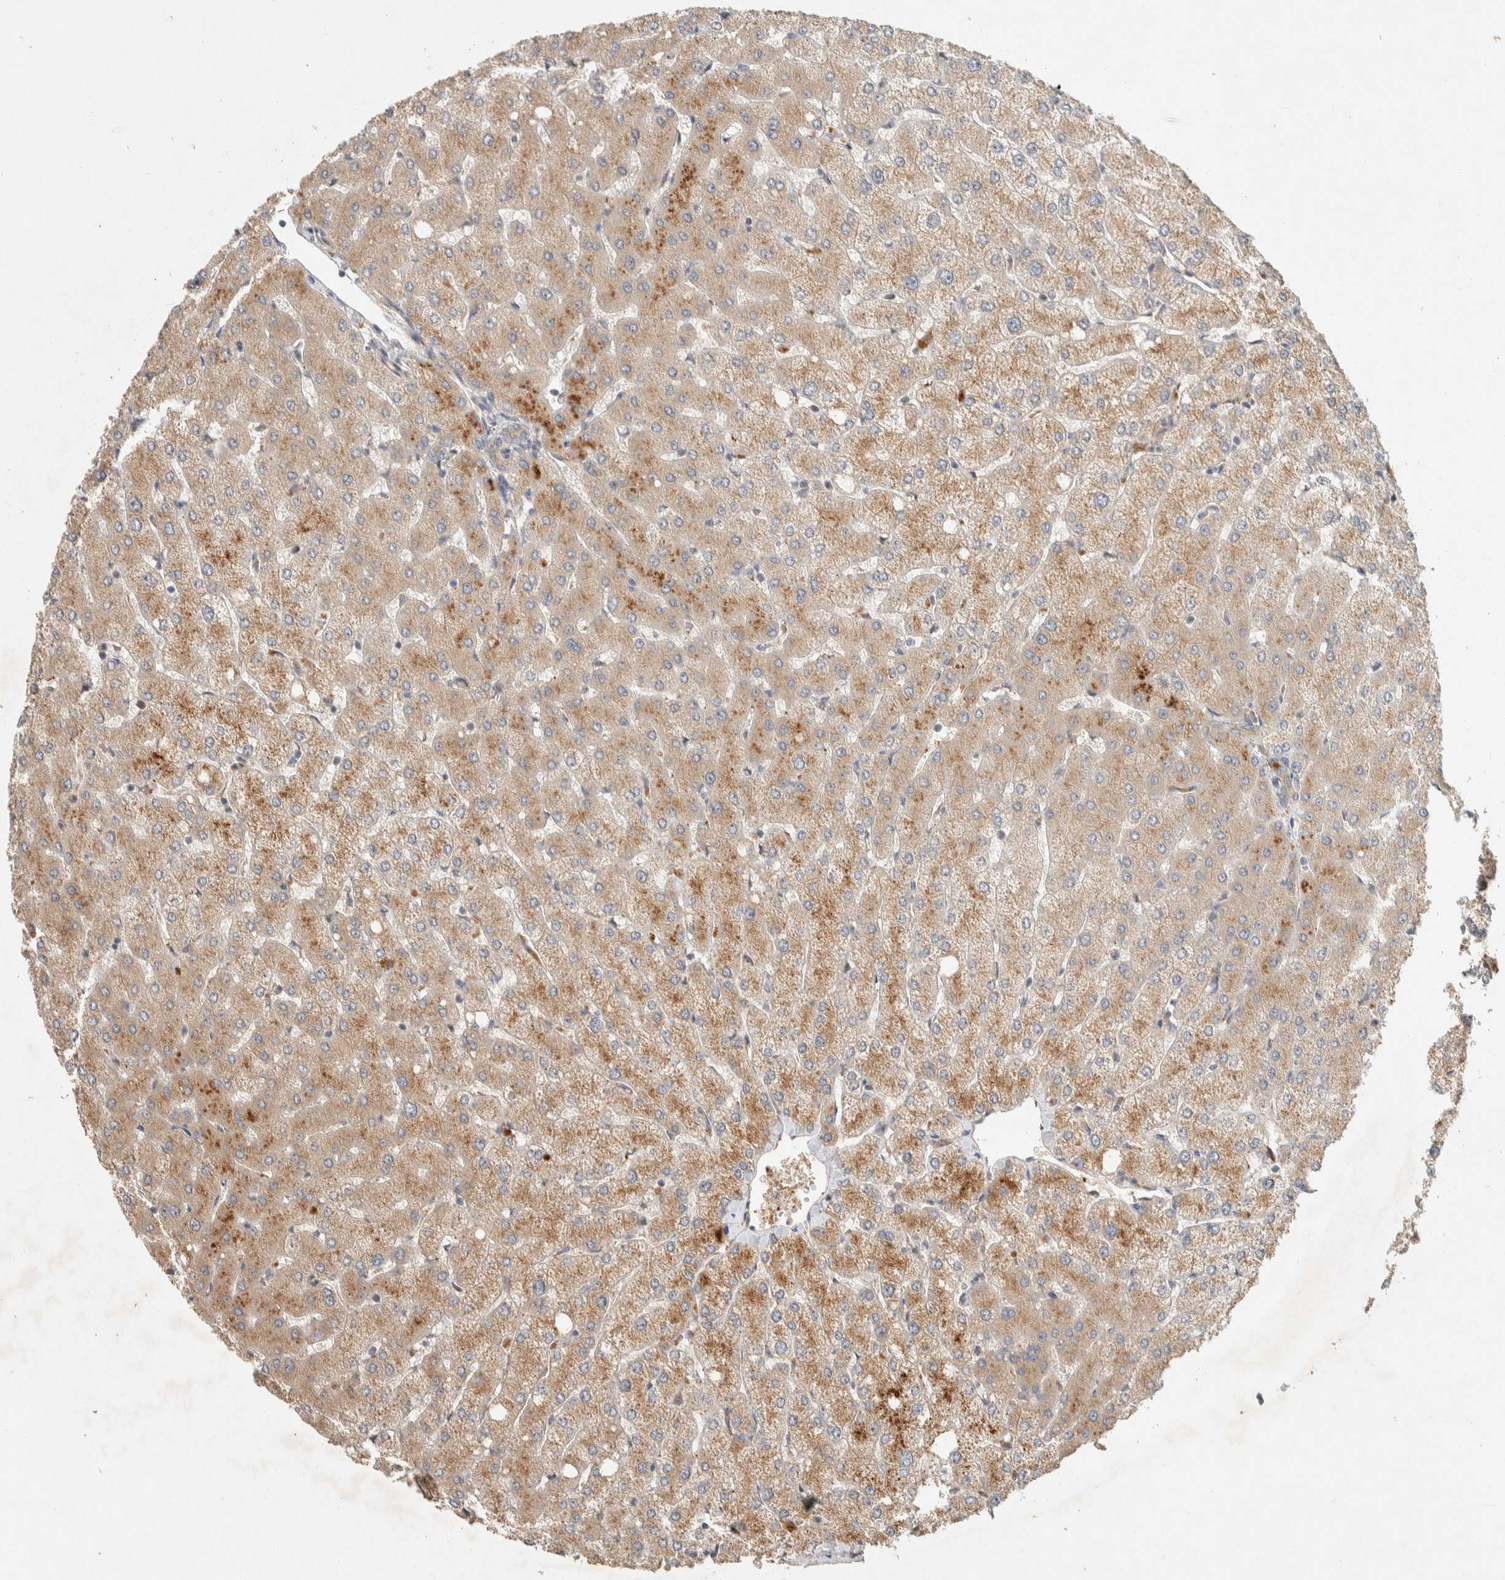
{"staining": {"intensity": "weak", "quantity": ">75%", "location": "cytoplasmic/membranous"}, "tissue": "liver", "cell_type": "Cholangiocytes", "image_type": "normal", "snomed": [{"axis": "morphology", "description": "Normal tissue, NOS"}, {"axis": "topography", "description": "Liver"}], "caption": "Normal liver displays weak cytoplasmic/membranous positivity in about >75% of cholangiocytes, visualized by immunohistochemistry. The staining is performed using DAB brown chromogen to label protein expression. The nuclei are counter-stained blue using hematoxylin.", "gene": "PXK", "patient": {"sex": "female", "age": 54}}